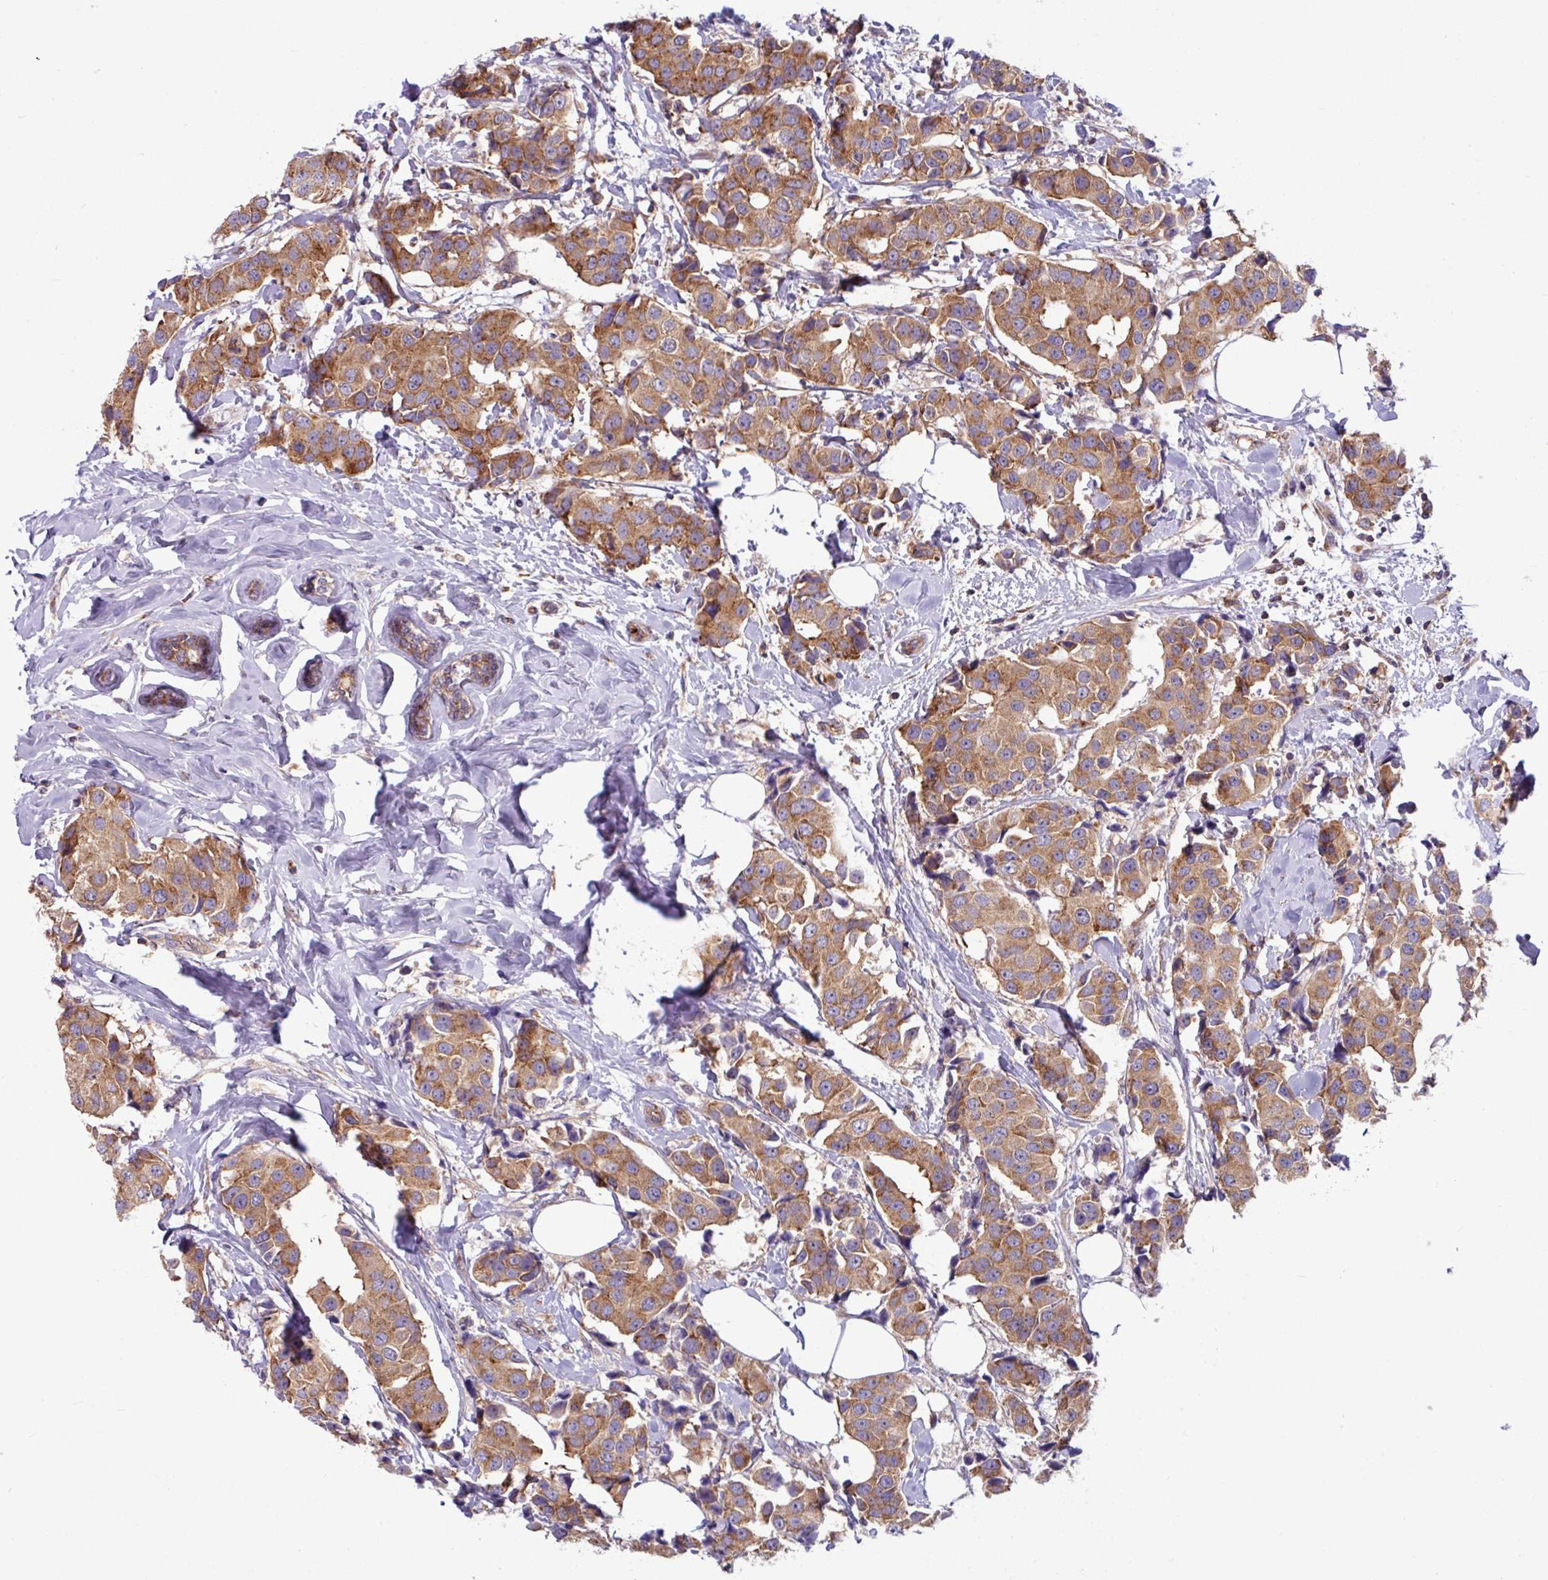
{"staining": {"intensity": "moderate", "quantity": ">75%", "location": "cytoplasmic/membranous"}, "tissue": "breast cancer", "cell_type": "Tumor cells", "image_type": "cancer", "snomed": [{"axis": "morphology", "description": "Normal tissue, NOS"}, {"axis": "morphology", "description": "Duct carcinoma"}, {"axis": "topography", "description": "Breast"}], "caption": "Protein expression analysis of human breast cancer (infiltrating ductal carcinoma) reveals moderate cytoplasmic/membranous positivity in about >75% of tumor cells.", "gene": "LSM12", "patient": {"sex": "female", "age": 39}}